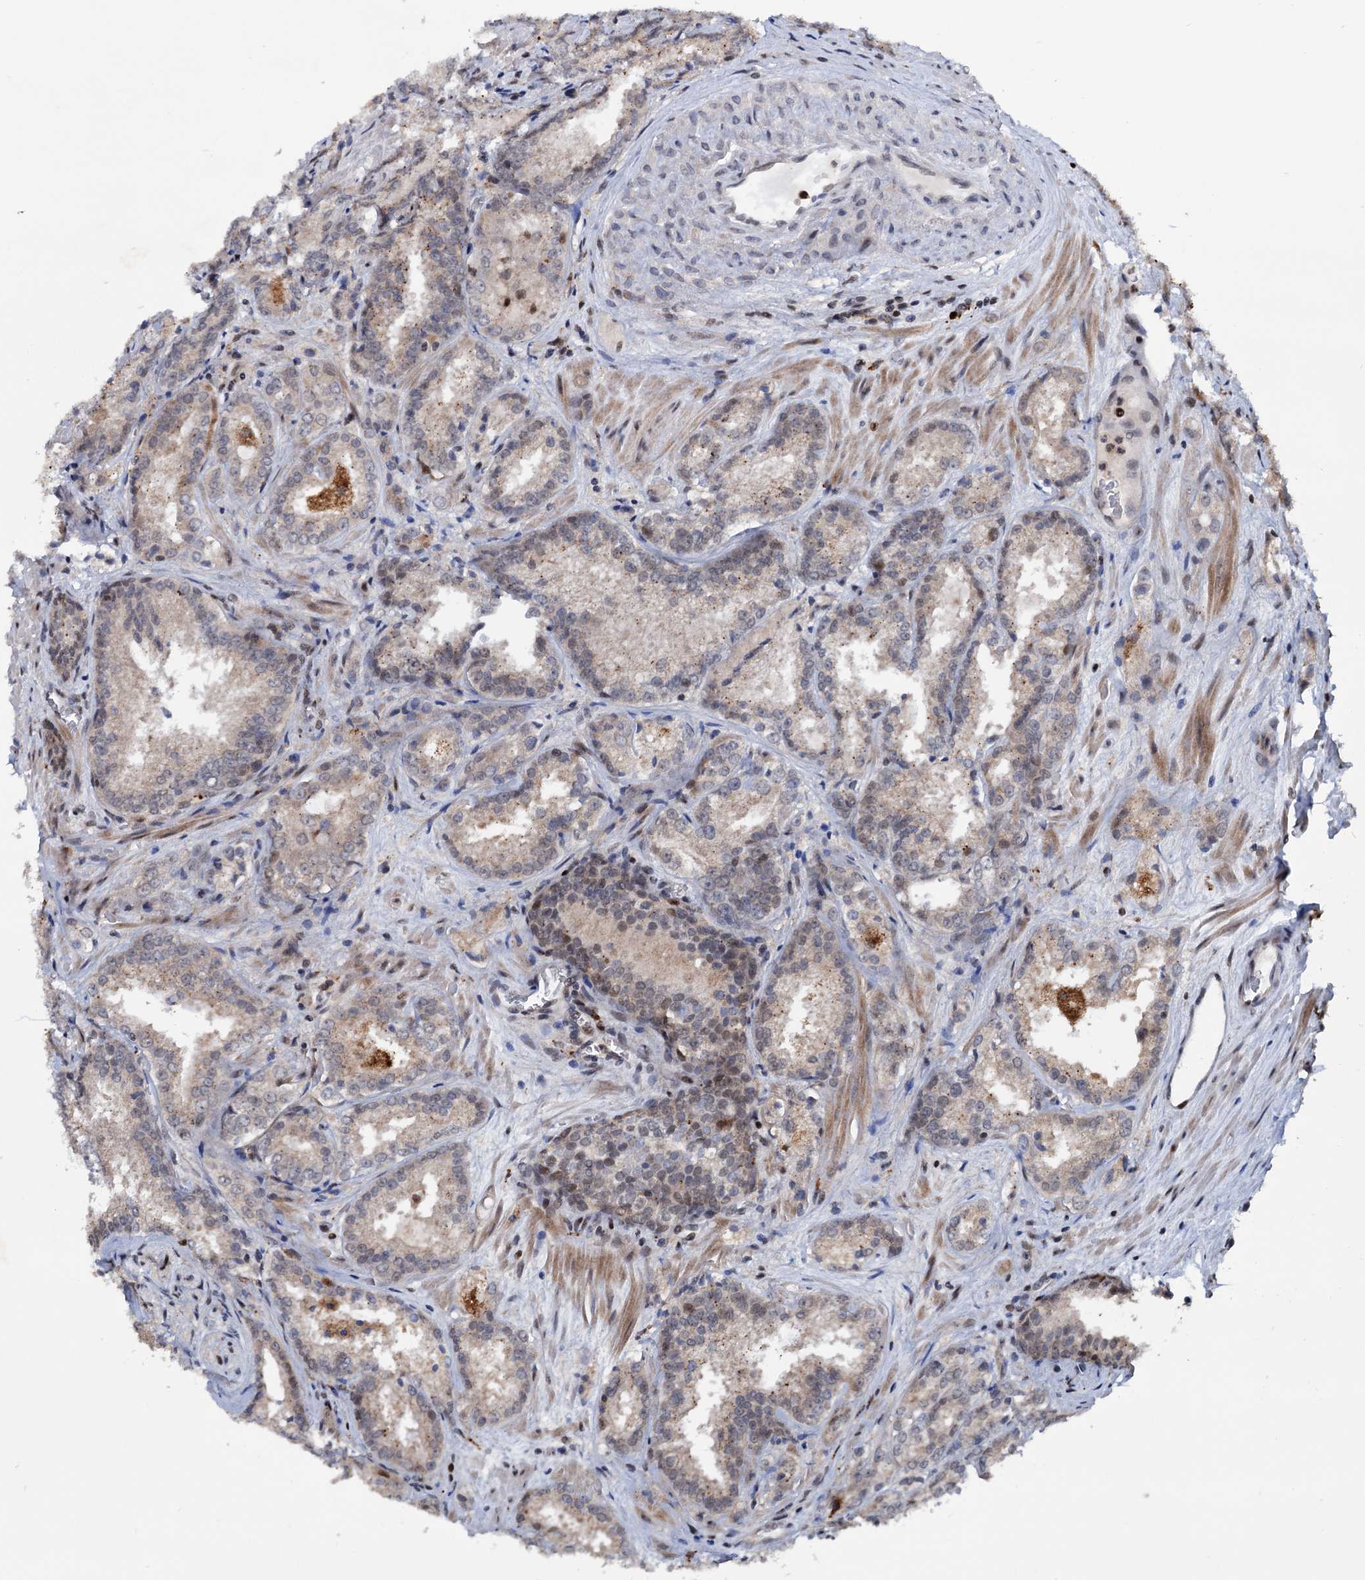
{"staining": {"intensity": "weak", "quantity": "<25%", "location": "cytoplasmic/membranous"}, "tissue": "prostate cancer", "cell_type": "Tumor cells", "image_type": "cancer", "snomed": [{"axis": "morphology", "description": "Adenocarcinoma, Low grade"}, {"axis": "topography", "description": "Prostate"}], "caption": "Image shows no significant protein staining in tumor cells of prostate cancer (low-grade adenocarcinoma).", "gene": "RNASEH2B", "patient": {"sex": "male", "age": 47}}